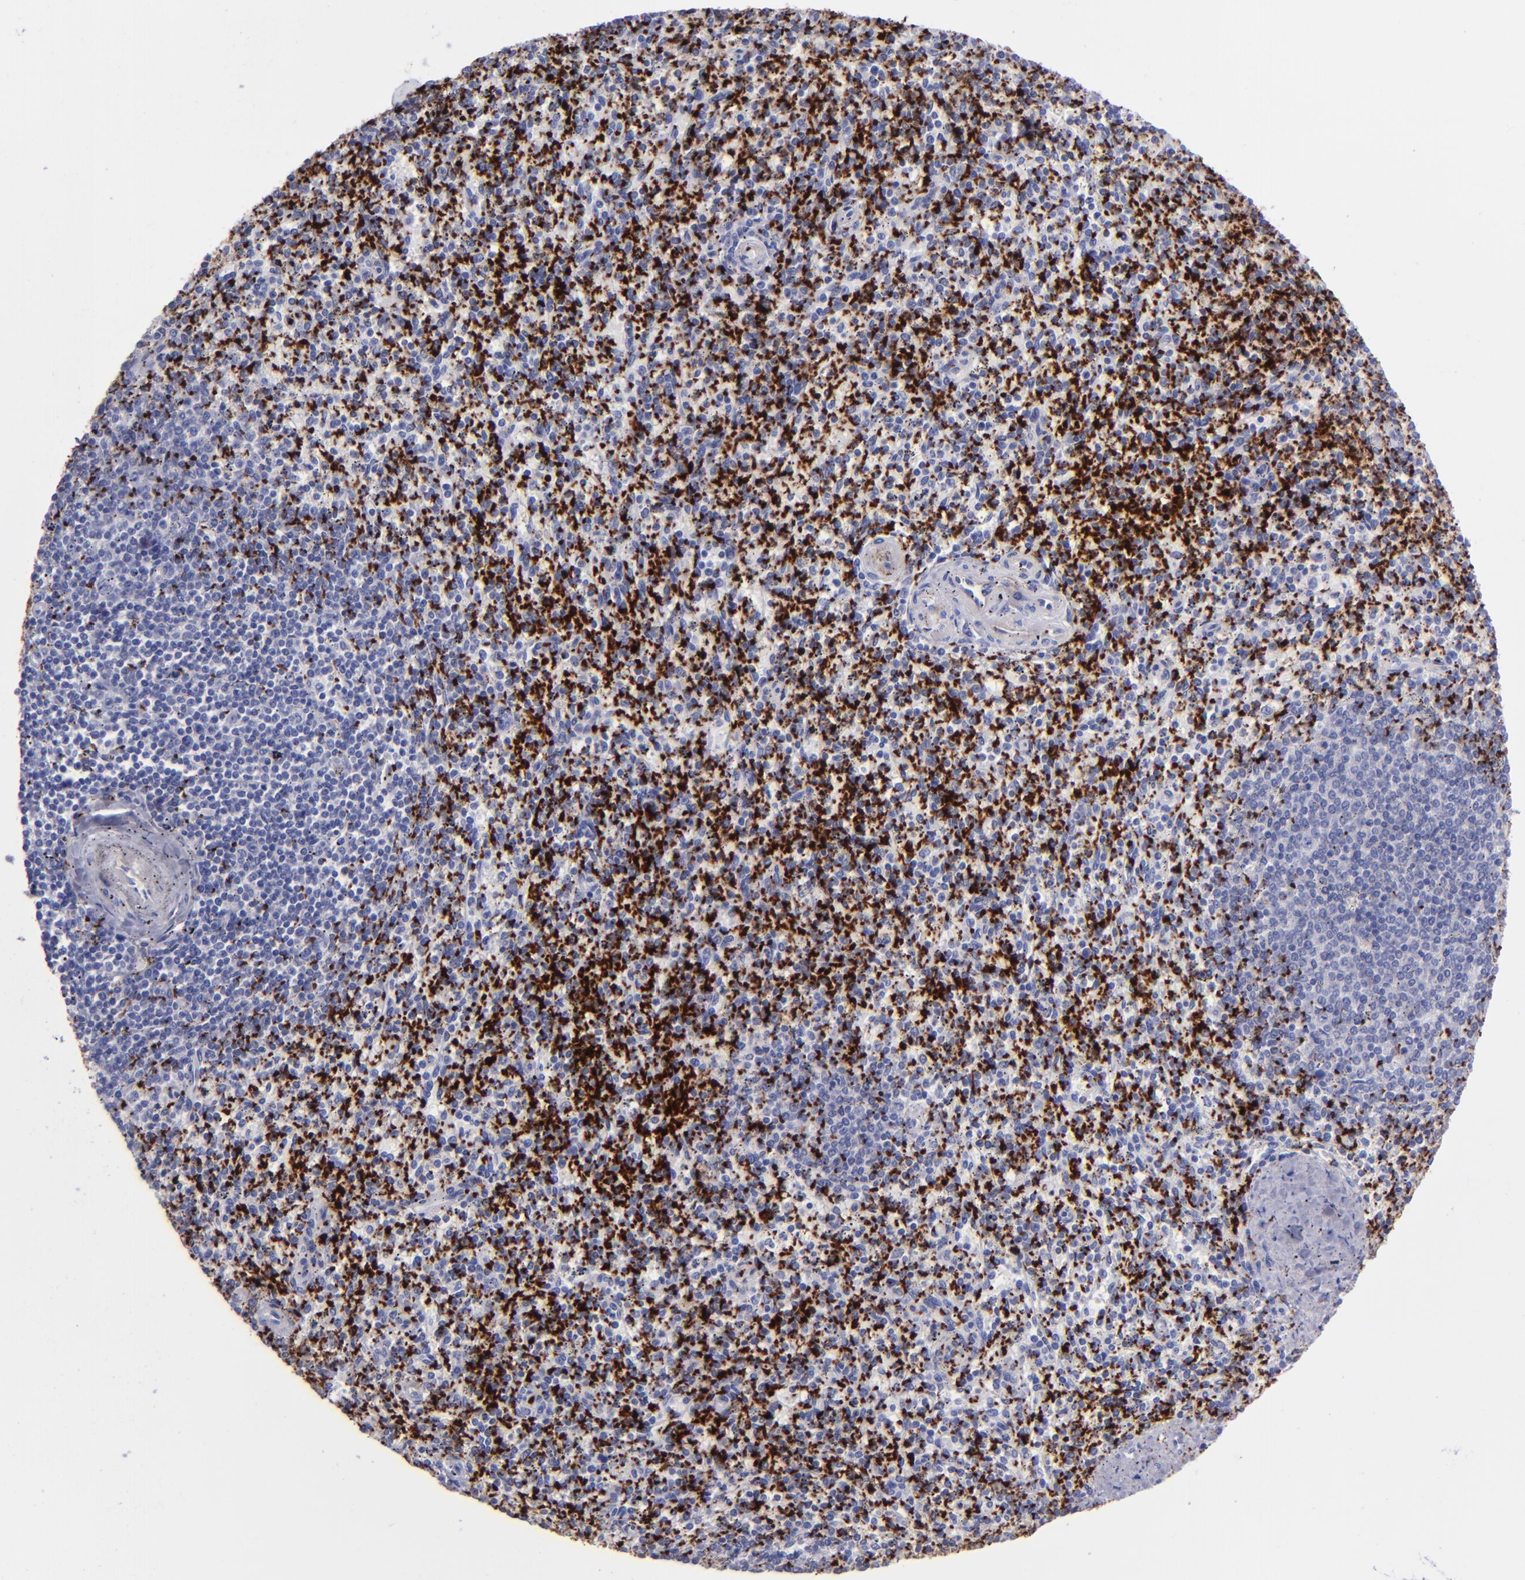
{"staining": {"intensity": "negative", "quantity": "none", "location": "none"}, "tissue": "spleen", "cell_type": "Cells in red pulp", "image_type": "normal", "snomed": [{"axis": "morphology", "description": "Normal tissue, NOS"}, {"axis": "topography", "description": "Spleen"}], "caption": "Human spleen stained for a protein using immunohistochemistry reveals no positivity in cells in red pulp.", "gene": "EFCAB13", "patient": {"sex": "male", "age": 72}}